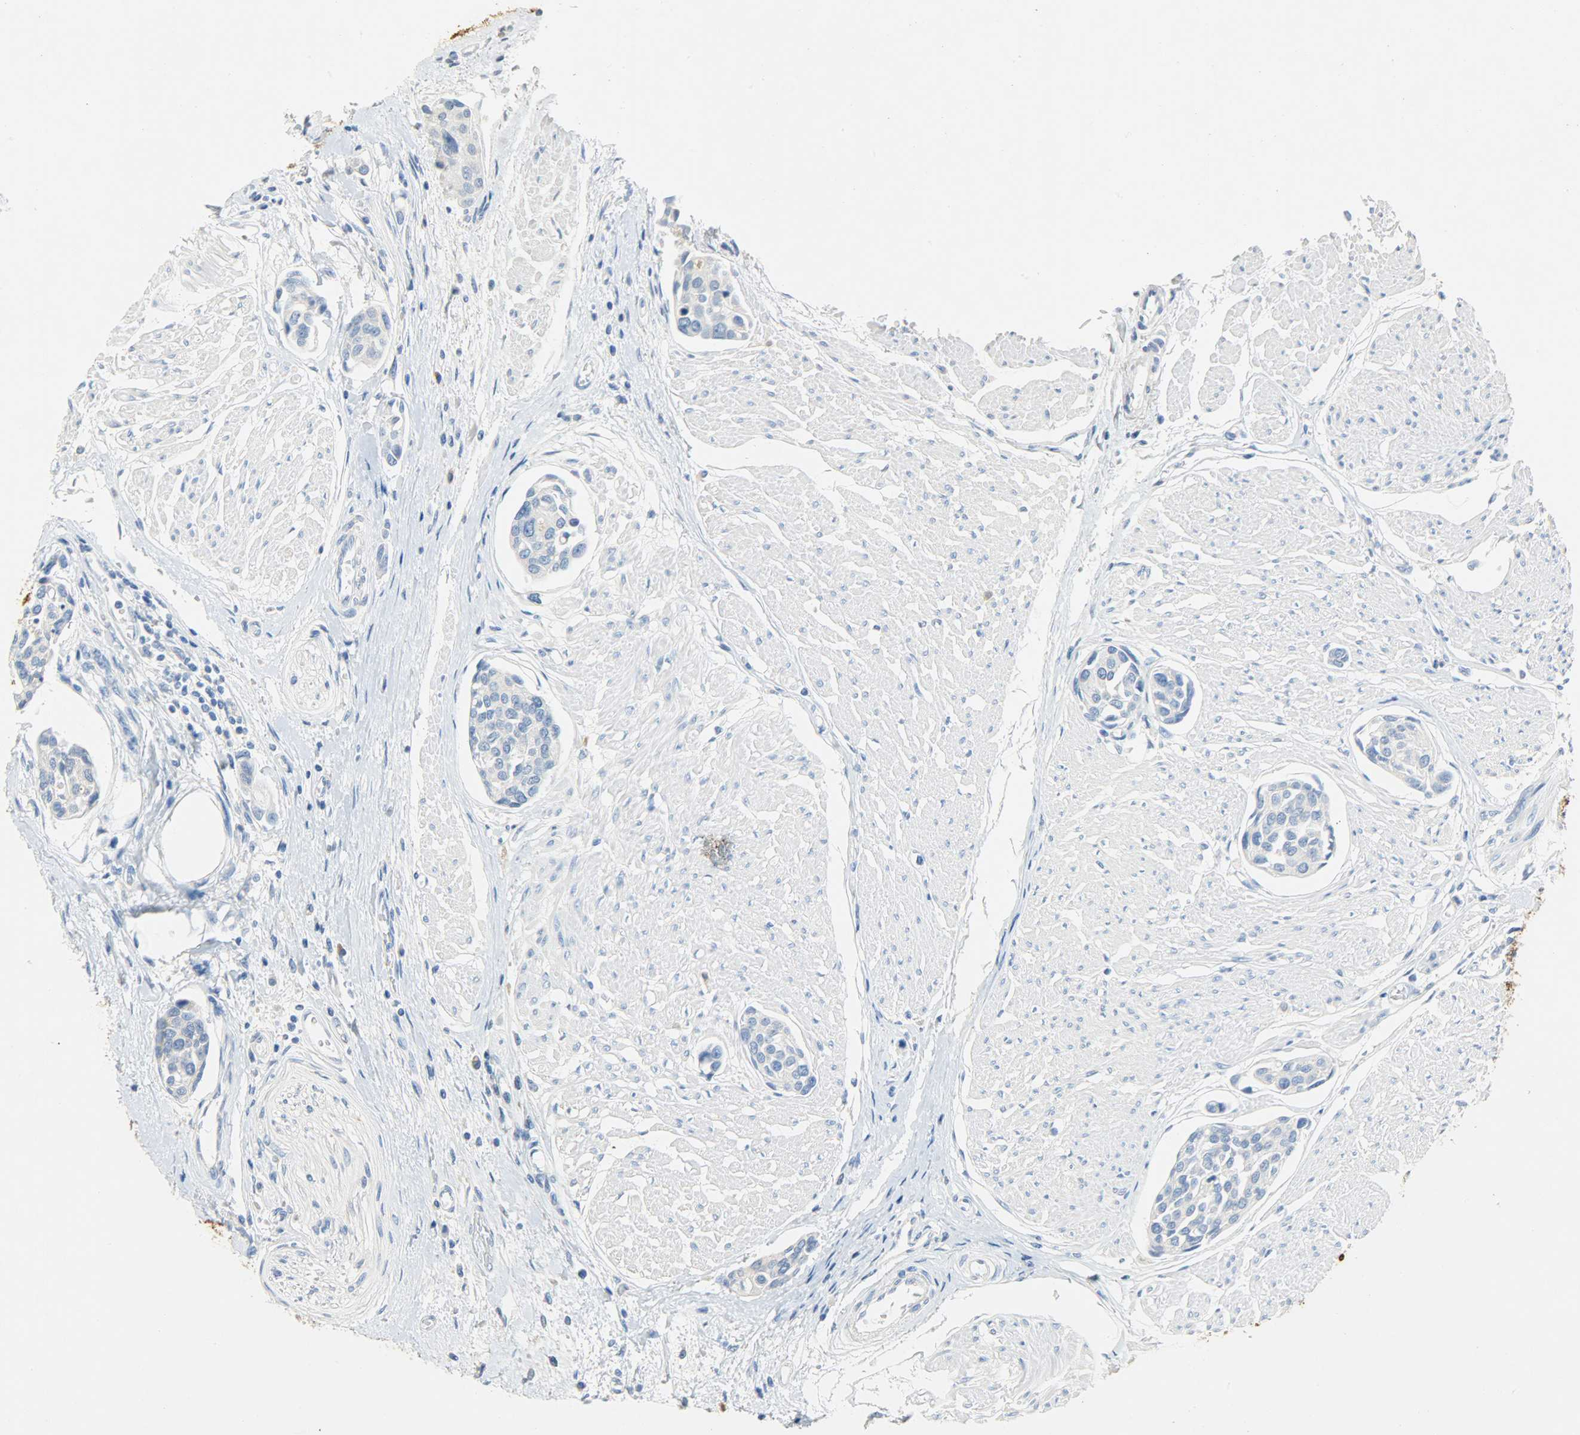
{"staining": {"intensity": "negative", "quantity": "none", "location": "none"}, "tissue": "urothelial cancer", "cell_type": "Tumor cells", "image_type": "cancer", "snomed": [{"axis": "morphology", "description": "Urothelial carcinoma, High grade"}, {"axis": "topography", "description": "Urinary bladder"}], "caption": "Histopathology image shows no protein positivity in tumor cells of high-grade urothelial carcinoma tissue.", "gene": "CRP", "patient": {"sex": "male", "age": 78}}